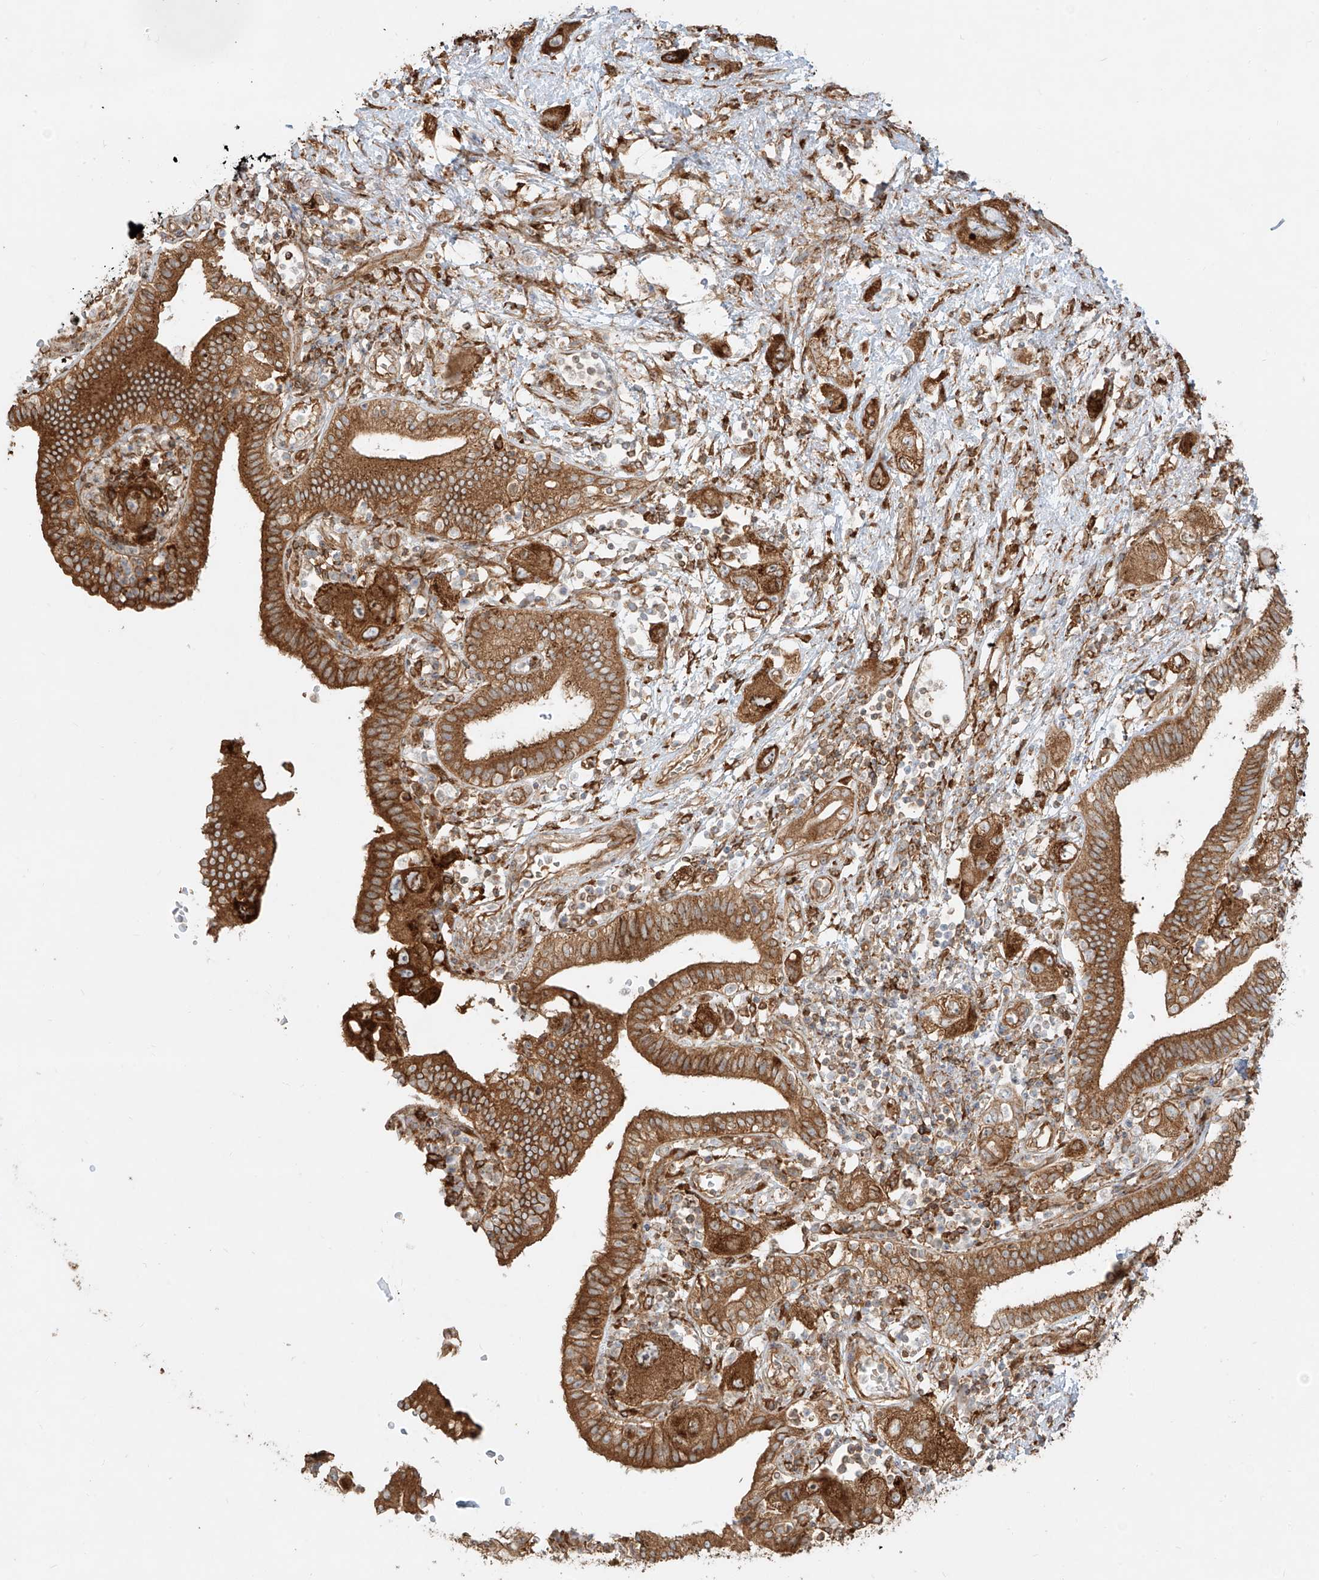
{"staining": {"intensity": "strong", "quantity": ">75%", "location": "cytoplasmic/membranous"}, "tissue": "pancreatic cancer", "cell_type": "Tumor cells", "image_type": "cancer", "snomed": [{"axis": "morphology", "description": "Adenocarcinoma, NOS"}, {"axis": "topography", "description": "Pancreas"}], "caption": "Protein expression analysis of pancreatic adenocarcinoma shows strong cytoplasmic/membranous staining in approximately >75% of tumor cells. (DAB IHC with brightfield microscopy, high magnification).", "gene": "SNX9", "patient": {"sex": "female", "age": 73}}